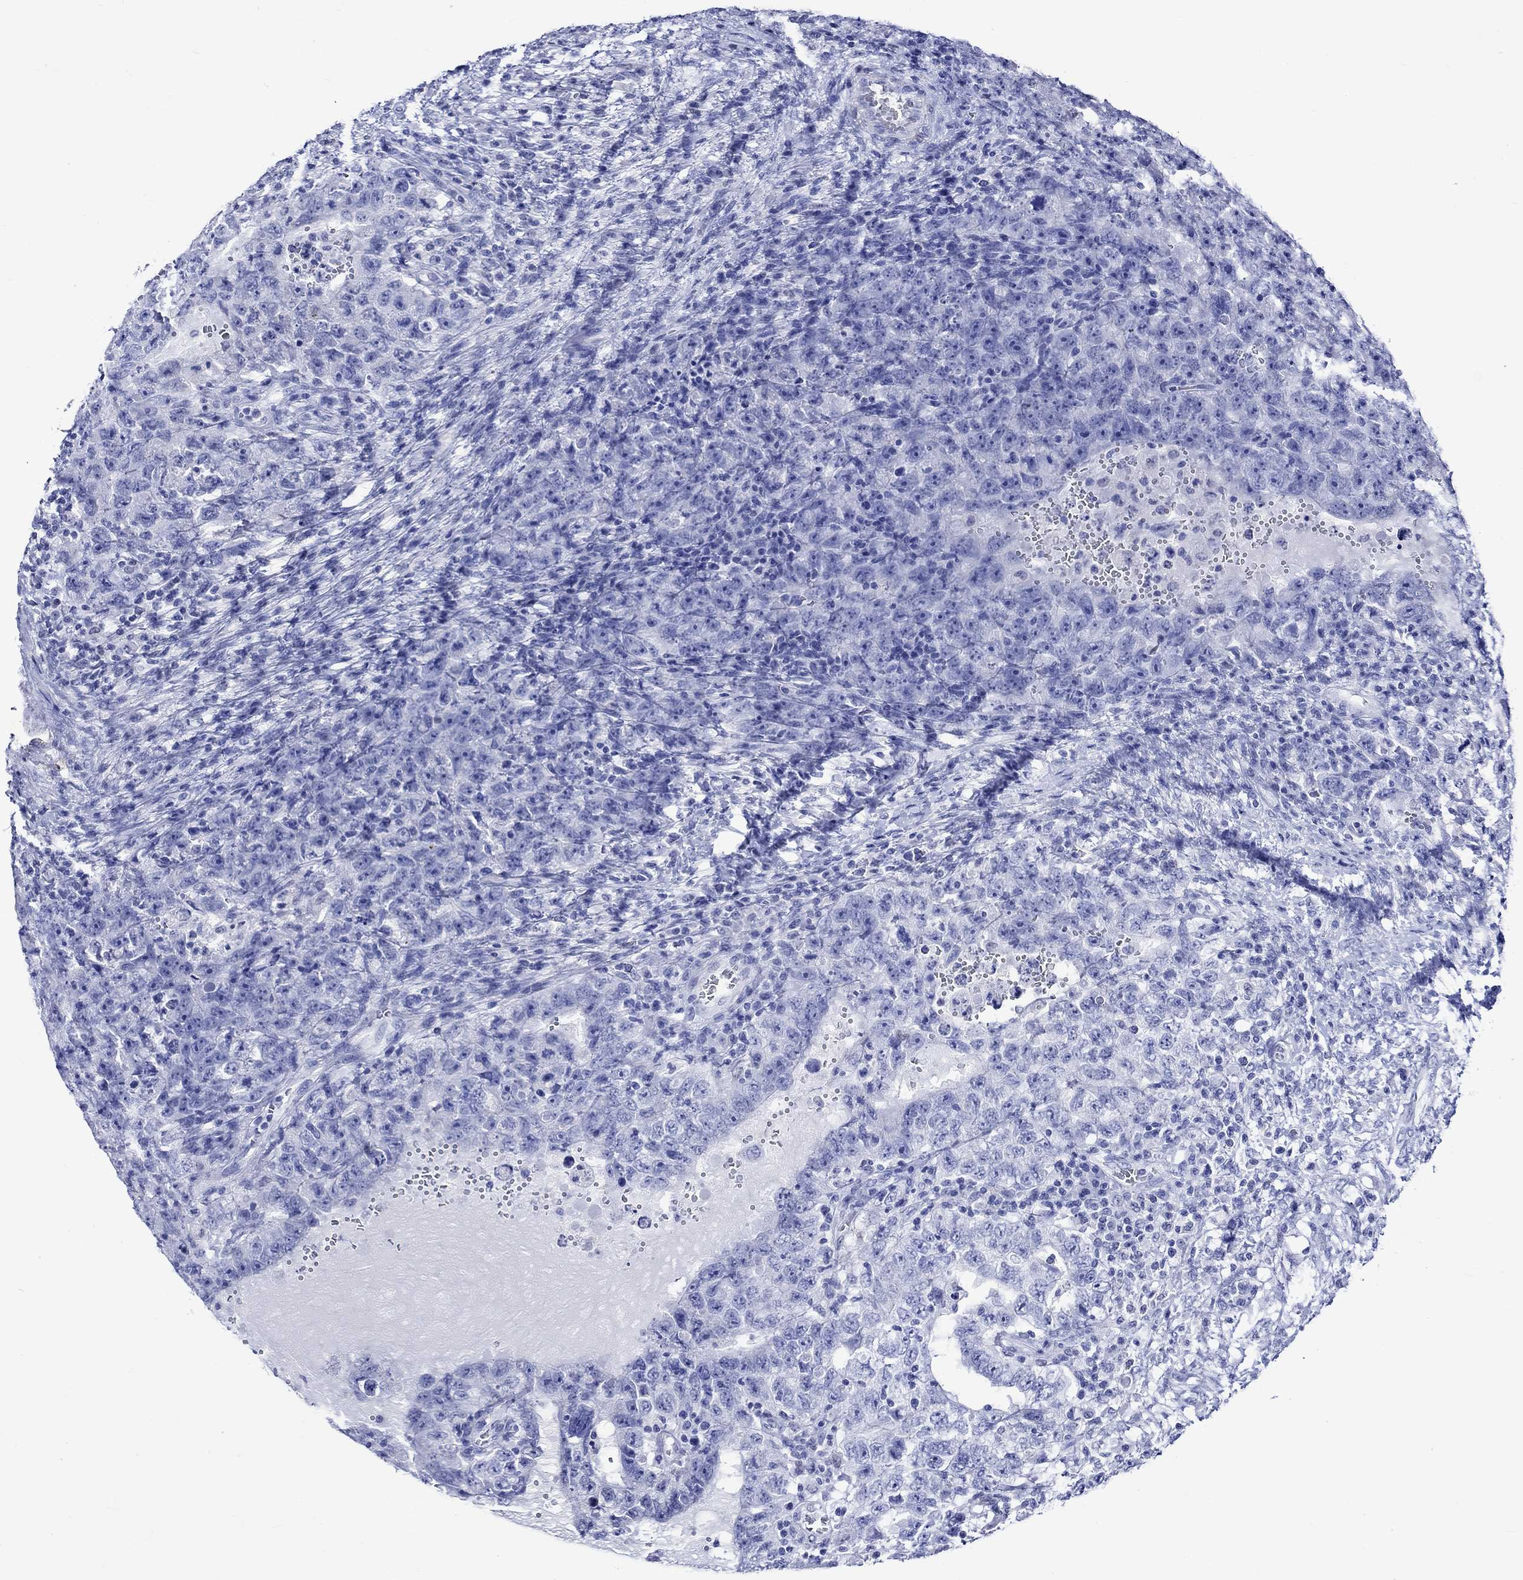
{"staining": {"intensity": "negative", "quantity": "none", "location": "none"}, "tissue": "testis cancer", "cell_type": "Tumor cells", "image_type": "cancer", "snomed": [{"axis": "morphology", "description": "Carcinoma, Embryonal, NOS"}, {"axis": "topography", "description": "Testis"}], "caption": "This histopathology image is of testis cancer stained with IHC to label a protein in brown with the nuclei are counter-stained blue. There is no expression in tumor cells. (DAB immunohistochemistry visualized using brightfield microscopy, high magnification).", "gene": "CRYAB", "patient": {"sex": "male", "age": 26}}